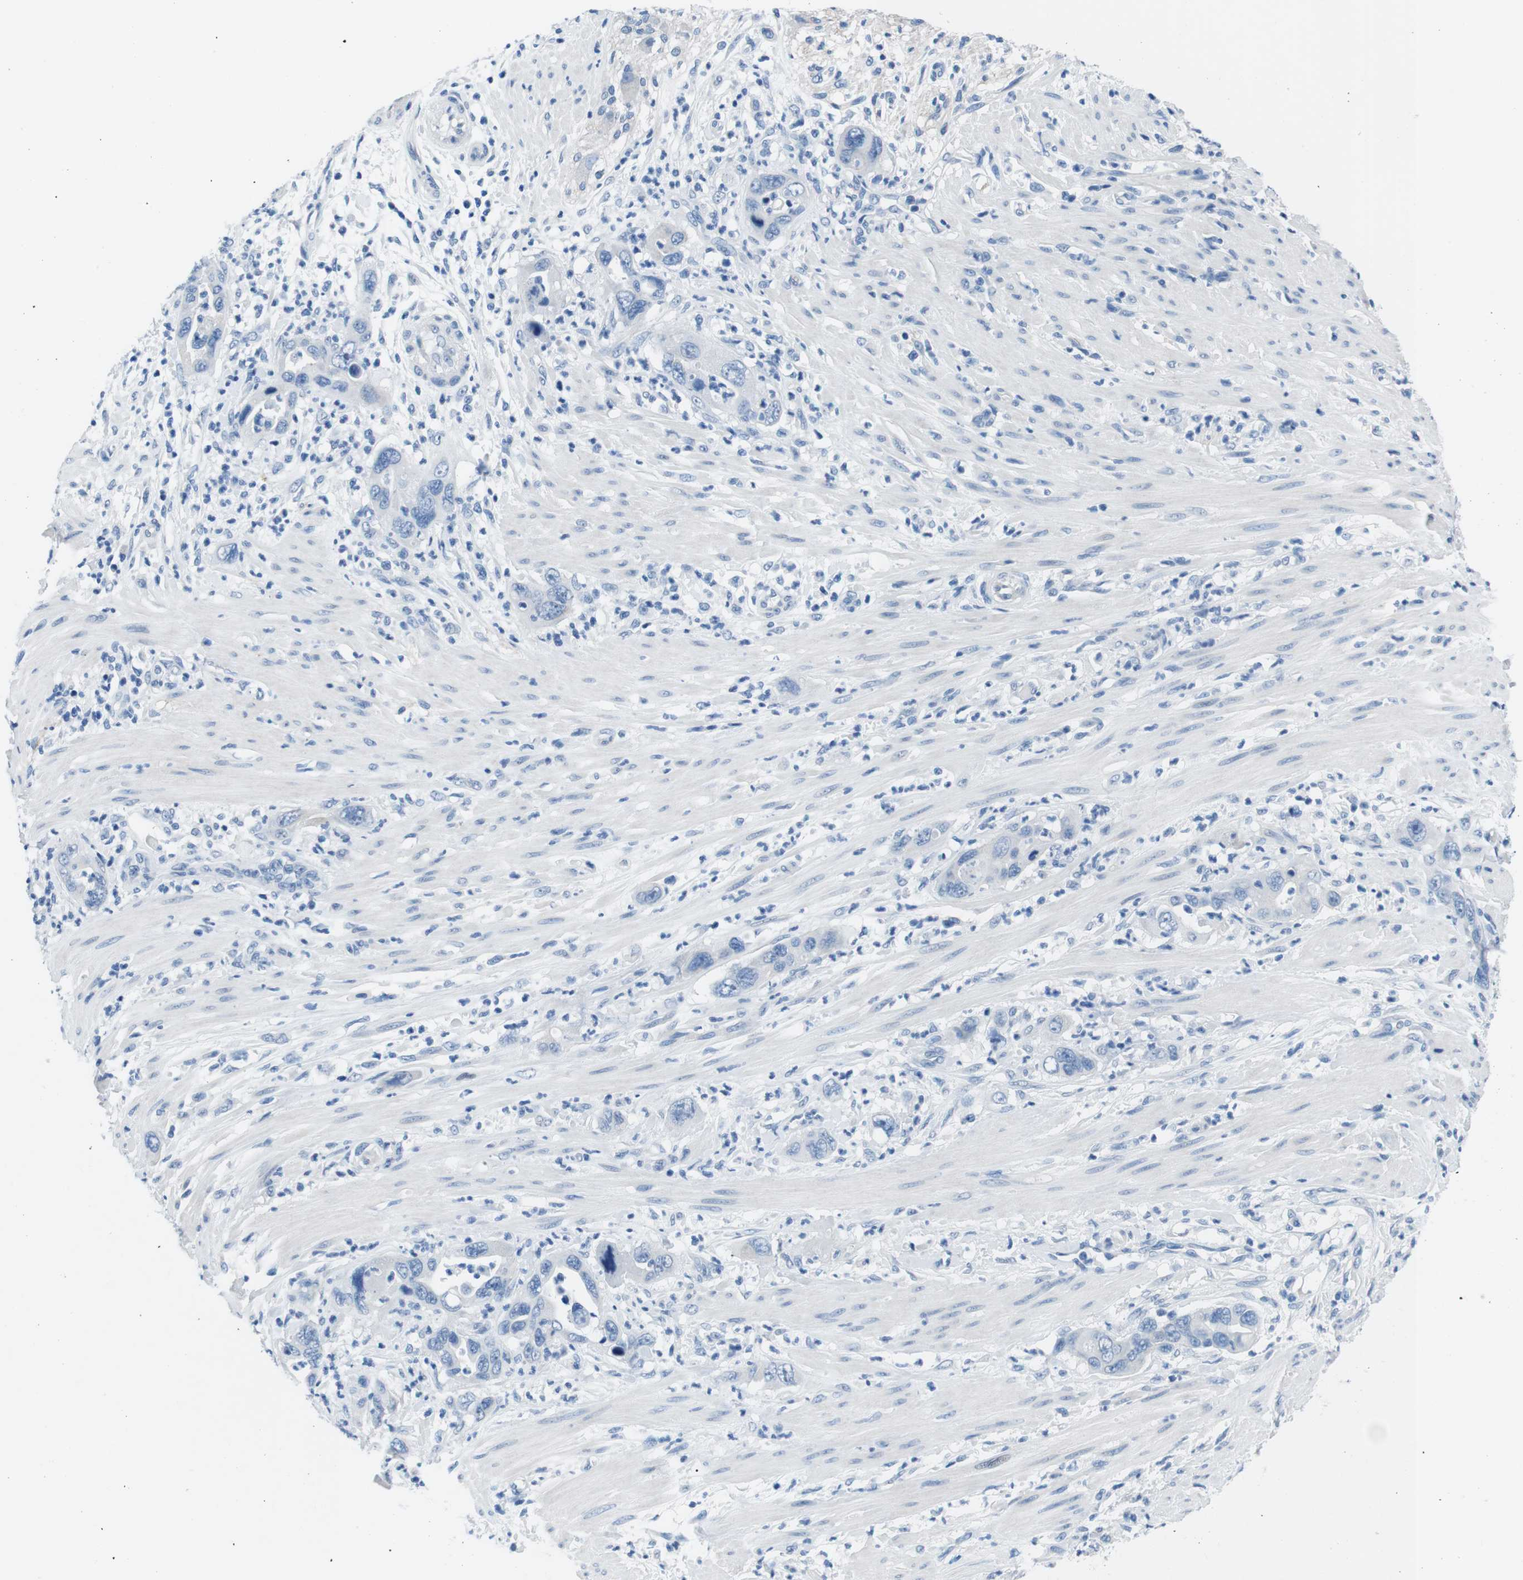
{"staining": {"intensity": "negative", "quantity": "none", "location": "none"}, "tissue": "pancreatic cancer", "cell_type": "Tumor cells", "image_type": "cancer", "snomed": [{"axis": "morphology", "description": "Adenocarcinoma, NOS"}, {"axis": "topography", "description": "Pancreas"}], "caption": "DAB immunohistochemical staining of pancreatic cancer (adenocarcinoma) exhibits no significant staining in tumor cells.", "gene": "MUC2", "patient": {"sex": "female", "age": 71}}